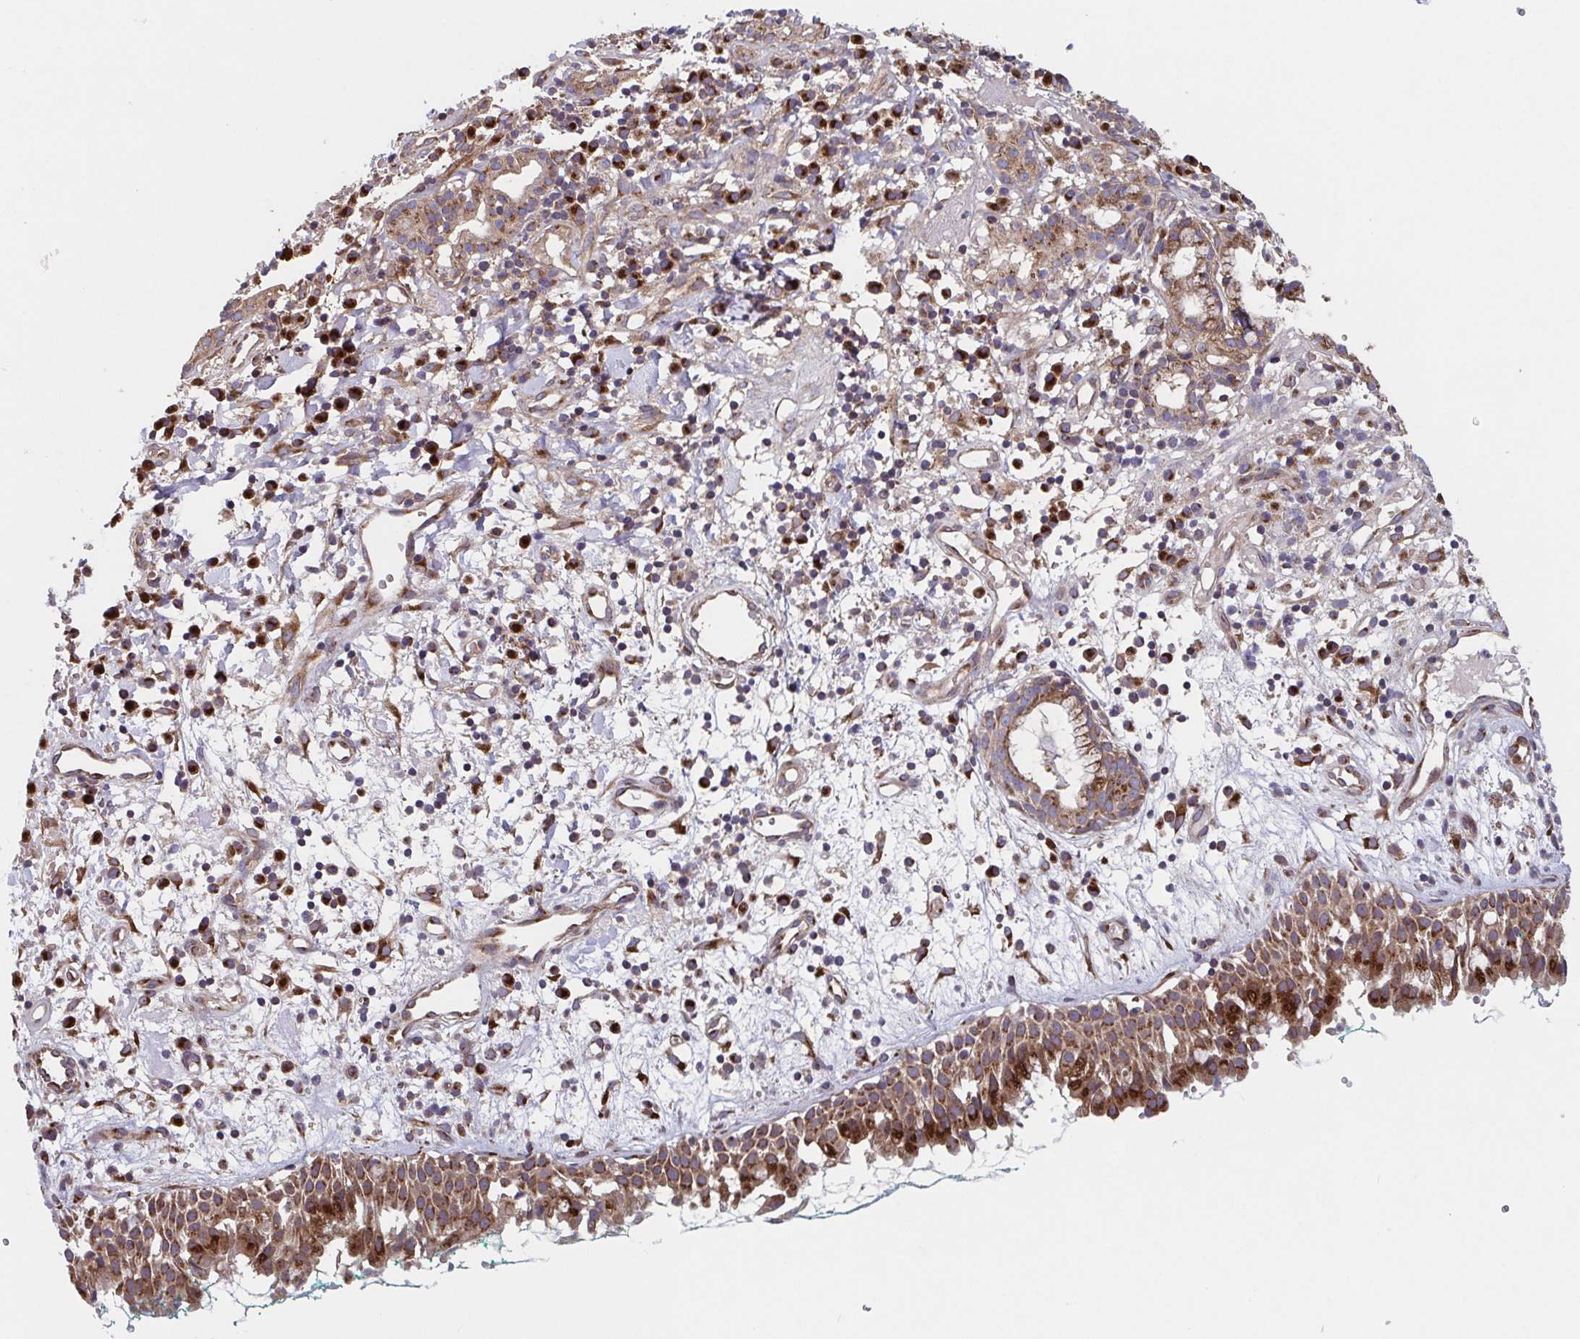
{"staining": {"intensity": "strong", "quantity": ">75%", "location": "cytoplasmic/membranous"}, "tissue": "nasopharynx", "cell_type": "Respiratory epithelial cells", "image_type": "normal", "snomed": [{"axis": "morphology", "description": "Normal tissue, NOS"}, {"axis": "morphology", "description": "Basal cell carcinoma"}, {"axis": "topography", "description": "Cartilage tissue"}, {"axis": "topography", "description": "Nasopharynx"}, {"axis": "topography", "description": "Oral tissue"}], "caption": "Protein positivity by IHC reveals strong cytoplasmic/membranous expression in approximately >75% of respiratory epithelial cells in benign nasopharynx. The protein of interest is shown in brown color, while the nuclei are stained blue.", "gene": "COPB1", "patient": {"sex": "female", "age": 77}}